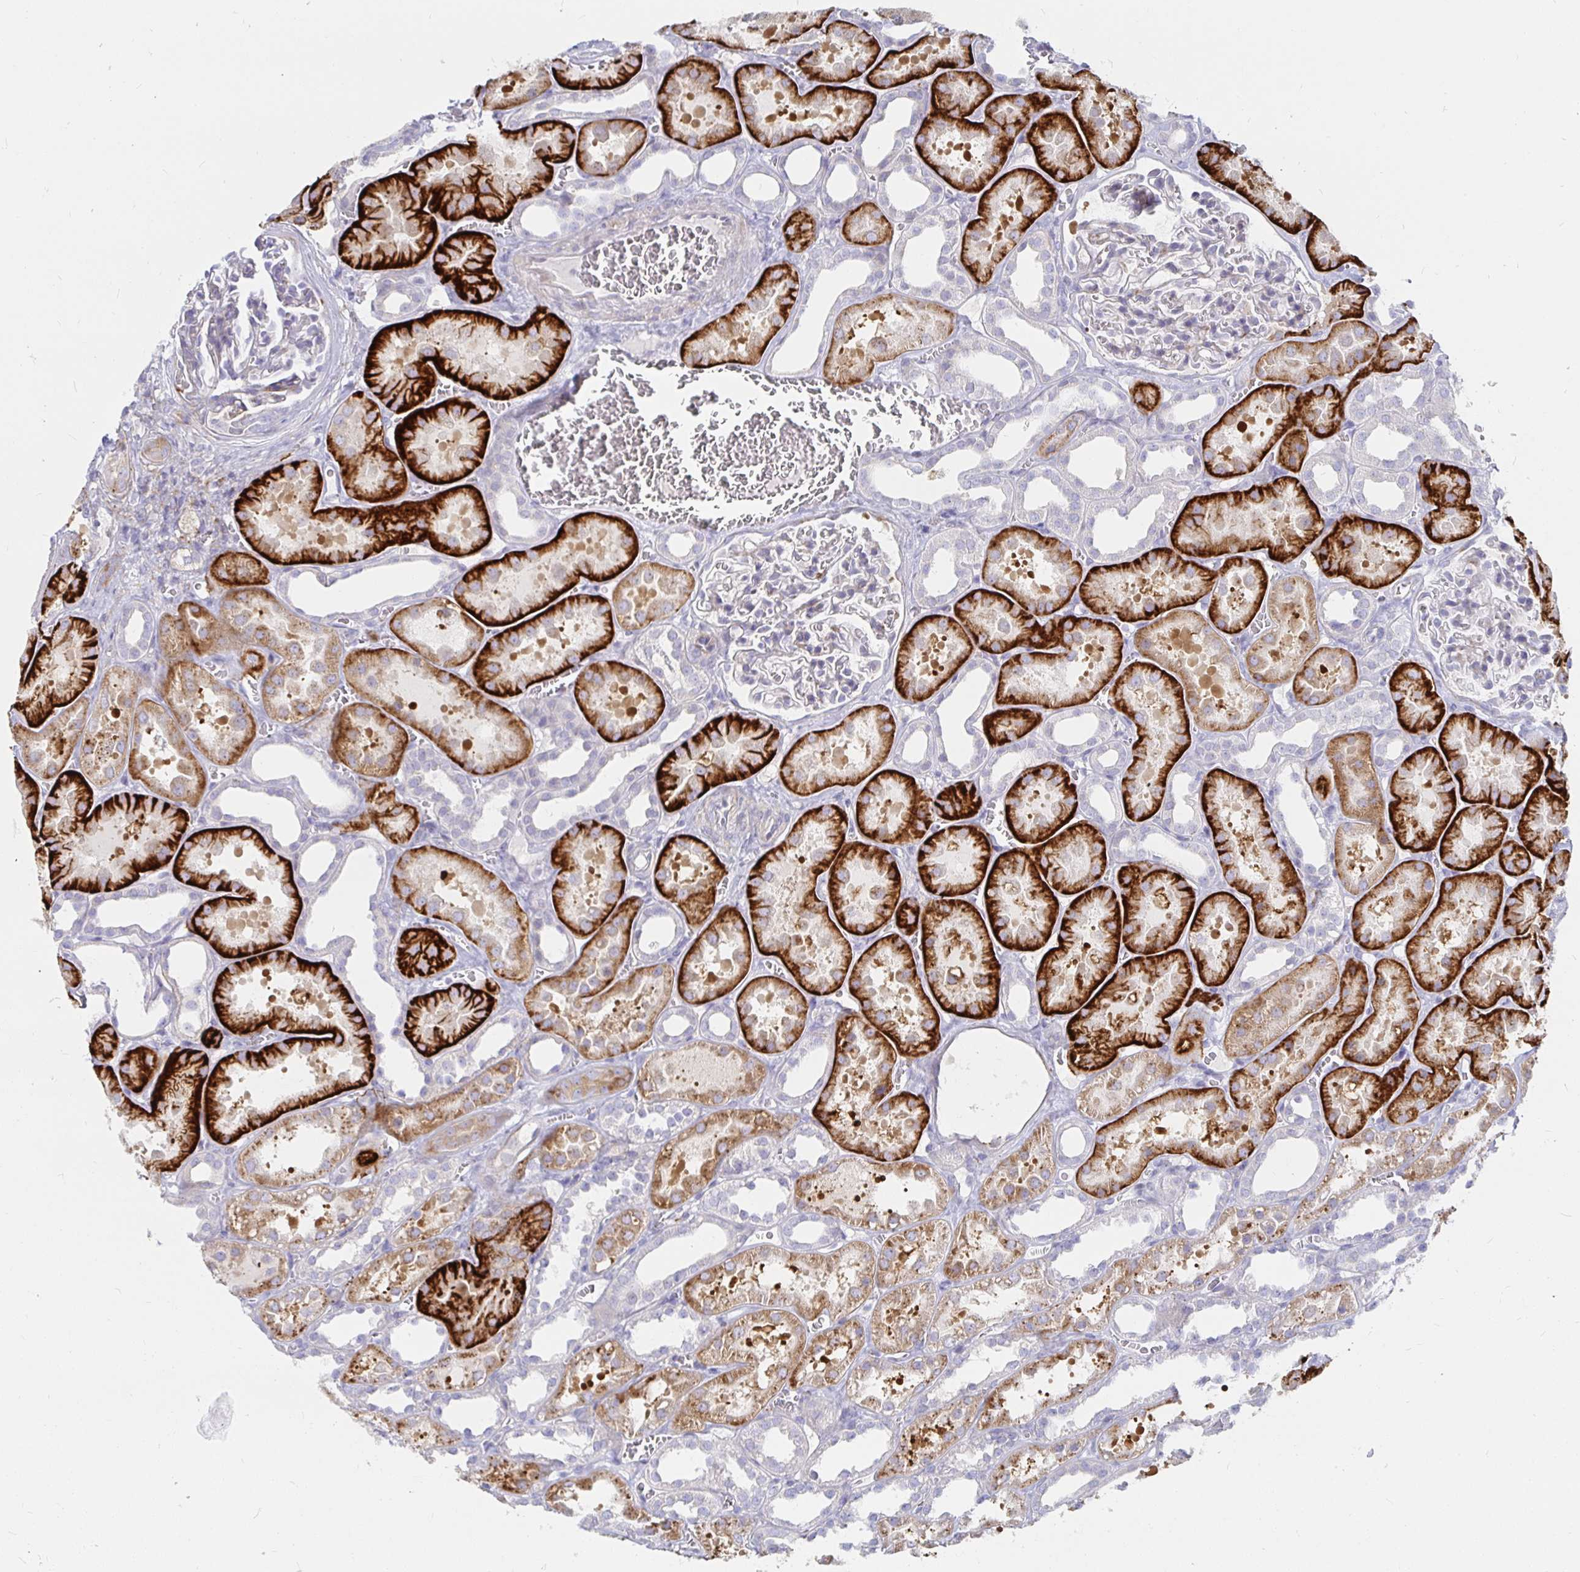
{"staining": {"intensity": "negative", "quantity": "none", "location": "none"}, "tissue": "kidney", "cell_type": "Cells in glomeruli", "image_type": "normal", "snomed": [{"axis": "morphology", "description": "Normal tissue, NOS"}, {"axis": "topography", "description": "Kidney"}], "caption": "Immunohistochemical staining of benign kidney demonstrates no significant staining in cells in glomeruli.", "gene": "KCTD19", "patient": {"sex": "female", "age": 41}}